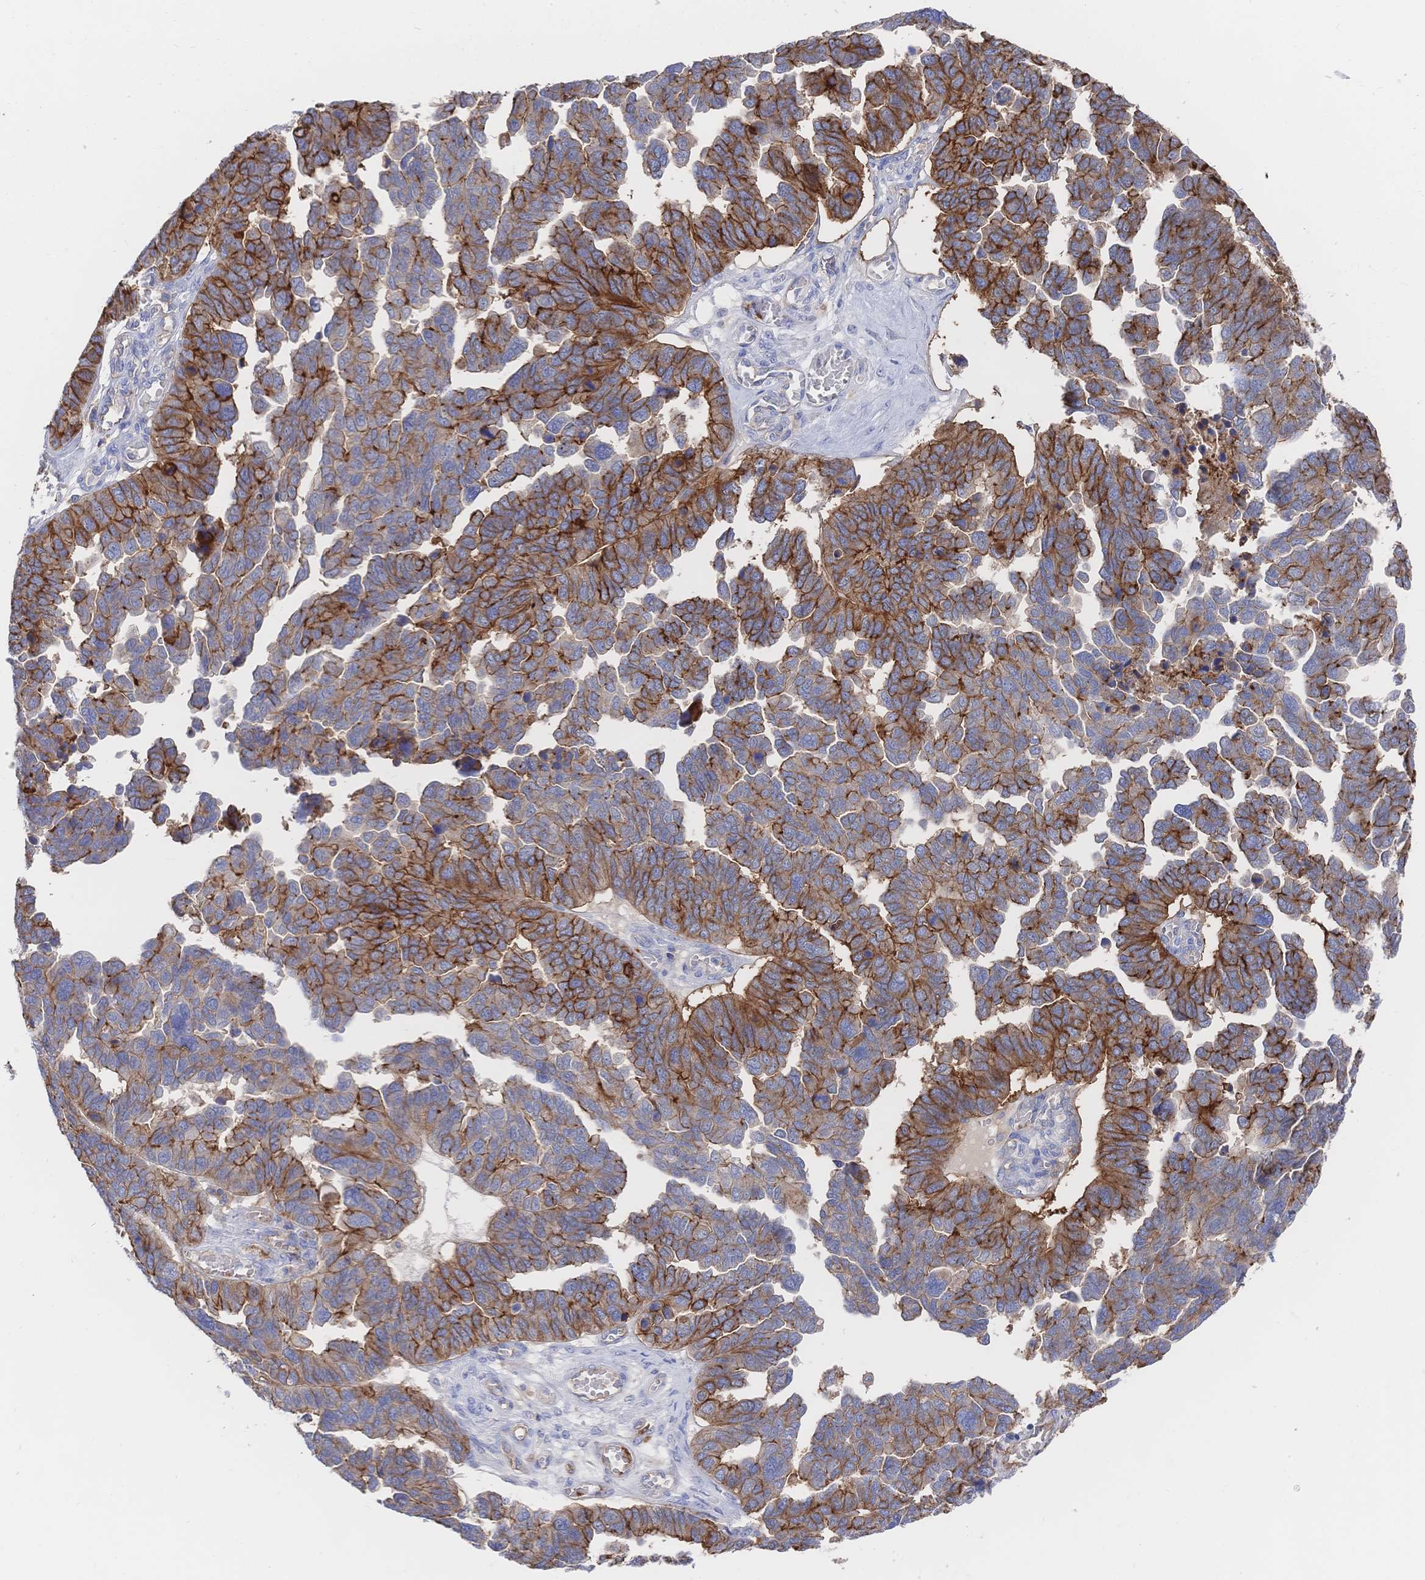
{"staining": {"intensity": "strong", "quantity": "25%-75%", "location": "cytoplasmic/membranous"}, "tissue": "ovarian cancer", "cell_type": "Tumor cells", "image_type": "cancer", "snomed": [{"axis": "morphology", "description": "Cystadenocarcinoma, serous, NOS"}, {"axis": "topography", "description": "Ovary"}], "caption": "Strong cytoplasmic/membranous staining is identified in about 25%-75% of tumor cells in ovarian cancer (serous cystadenocarcinoma).", "gene": "F11R", "patient": {"sex": "female", "age": 64}}